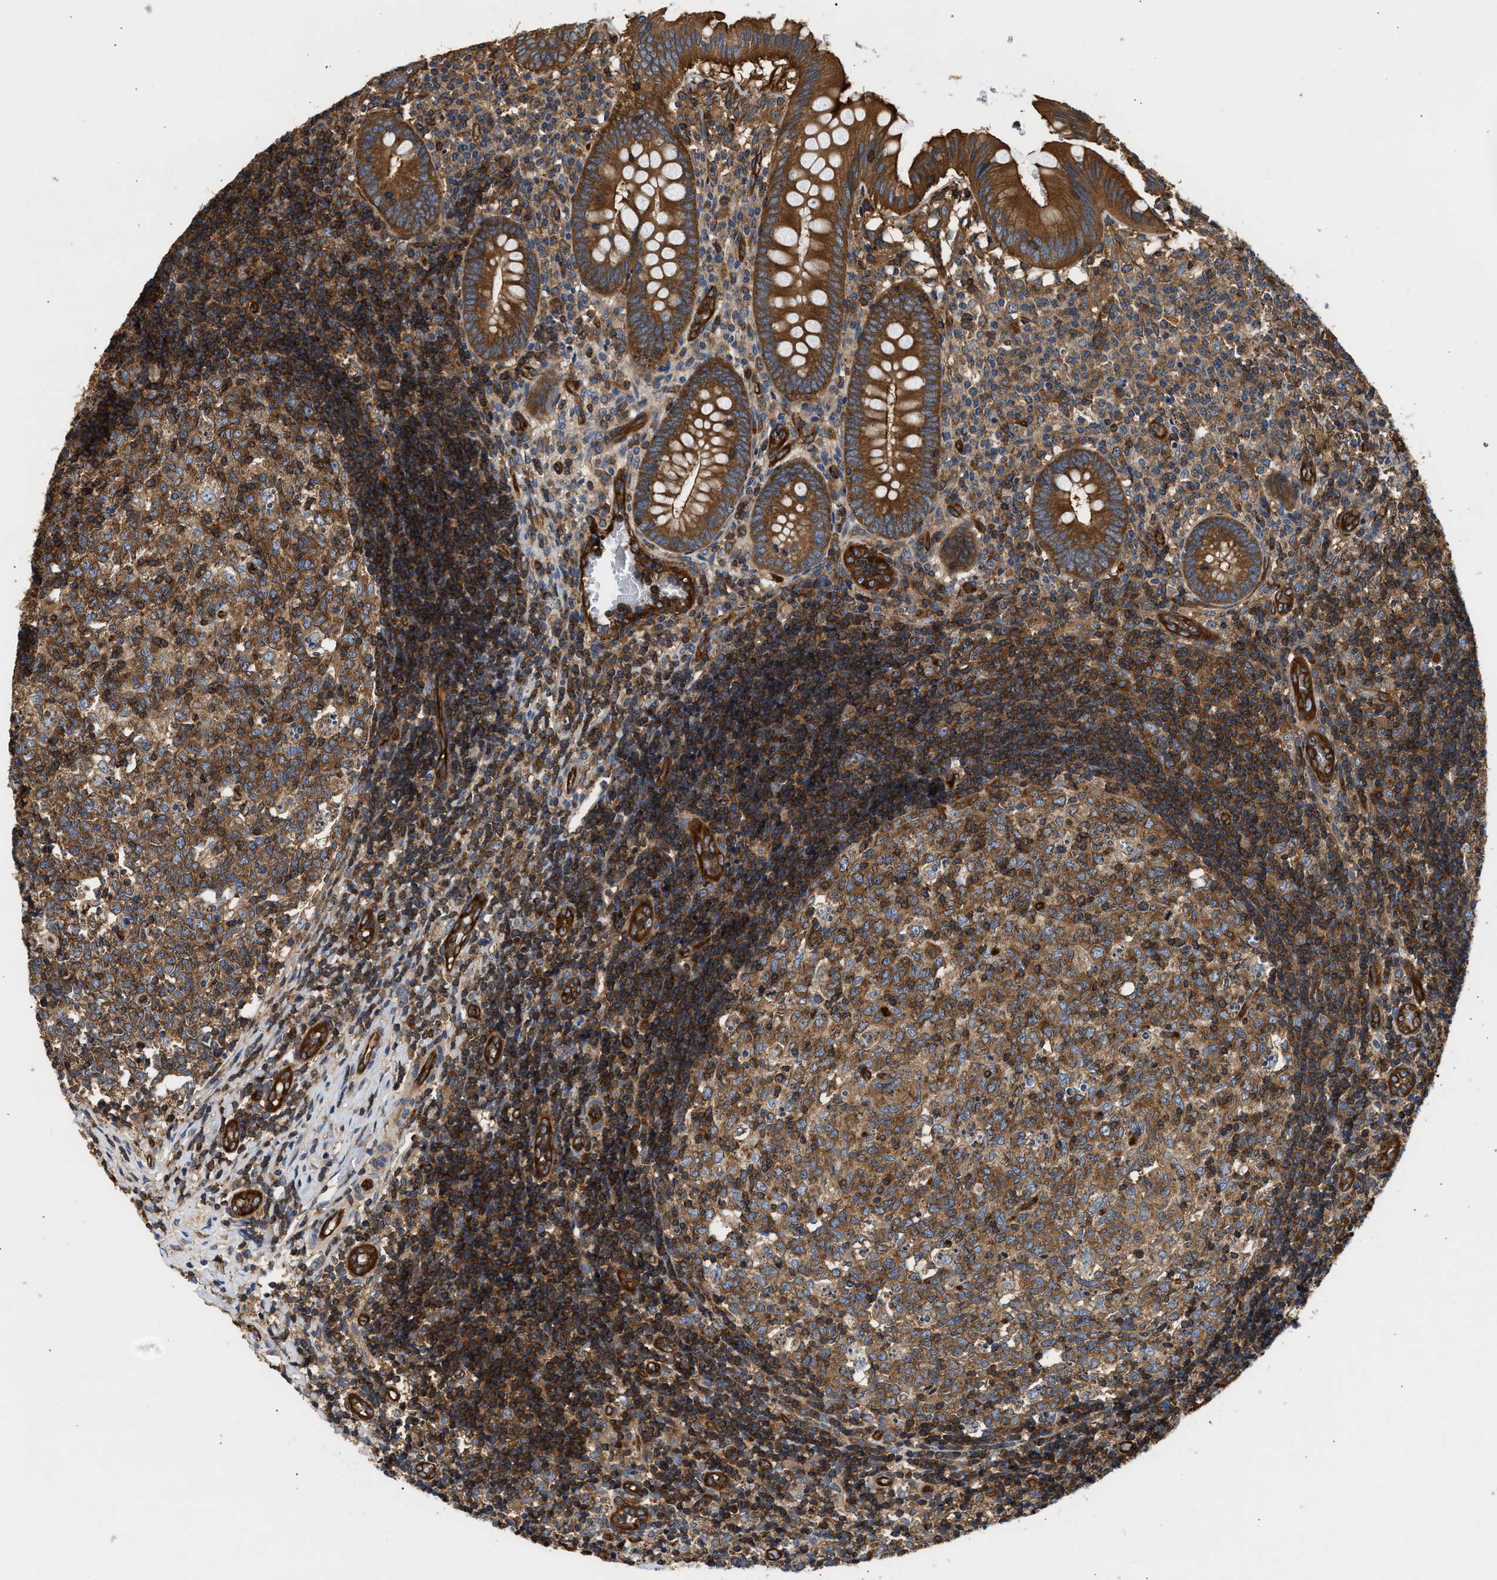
{"staining": {"intensity": "strong", "quantity": ">75%", "location": "cytoplasmic/membranous"}, "tissue": "appendix", "cell_type": "Glandular cells", "image_type": "normal", "snomed": [{"axis": "morphology", "description": "Normal tissue, NOS"}, {"axis": "topography", "description": "Appendix"}], "caption": "Immunohistochemical staining of benign human appendix exhibits high levels of strong cytoplasmic/membranous staining in approximately >75% of glandular cells.", "gene": "SAMD9L", "patient": {"sex": "male", "age": 8}}